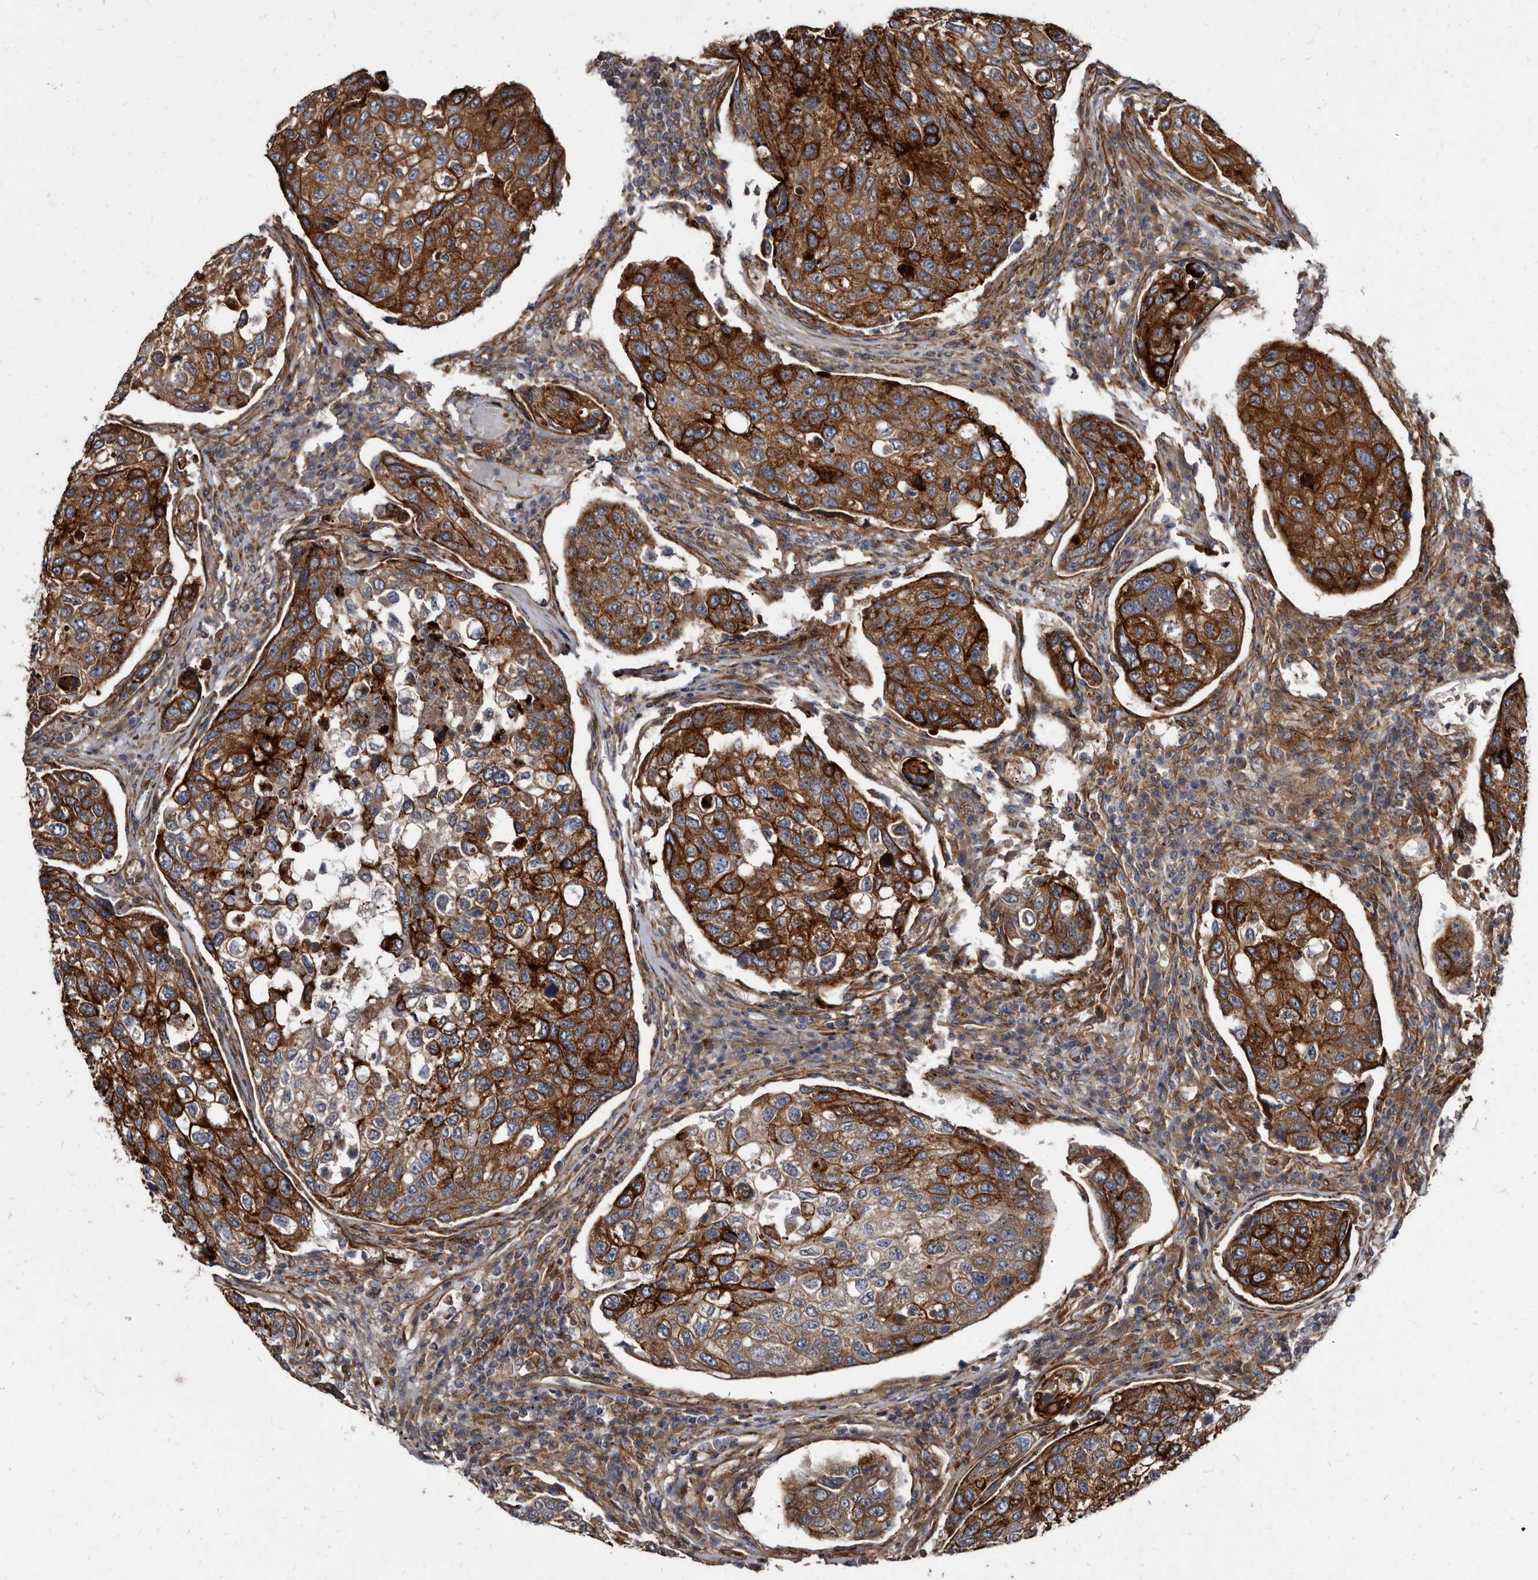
{"staining": {"intensity": "strong", "quantity": ">75%", "location": "cytoplasmic/membranous"}, "tissue": "urothelial cancer", "cell_type": "Tumor cells", "image_type": "cancer", "snomed": [{"axis": "morphology", "description": "Urothelial carcinoma, High grade"}, {"axis": "topography", "description": "Lymph node"}, {"axis": "topography", "description": "Urinary bladder"}], "caption": "High-magnification brightfield microscopy of high-grade urothelial carcinoma stained with DAB (3,3'-diaminobenzidine) (brown) and counterstained with hematoxylin (blue). tumor cells exhibit strong cytoplasmic/membranous expression is seen in about>75% of cells.", "gene": "KCTD20", "patient": {"sex": "male", "age": 51}}